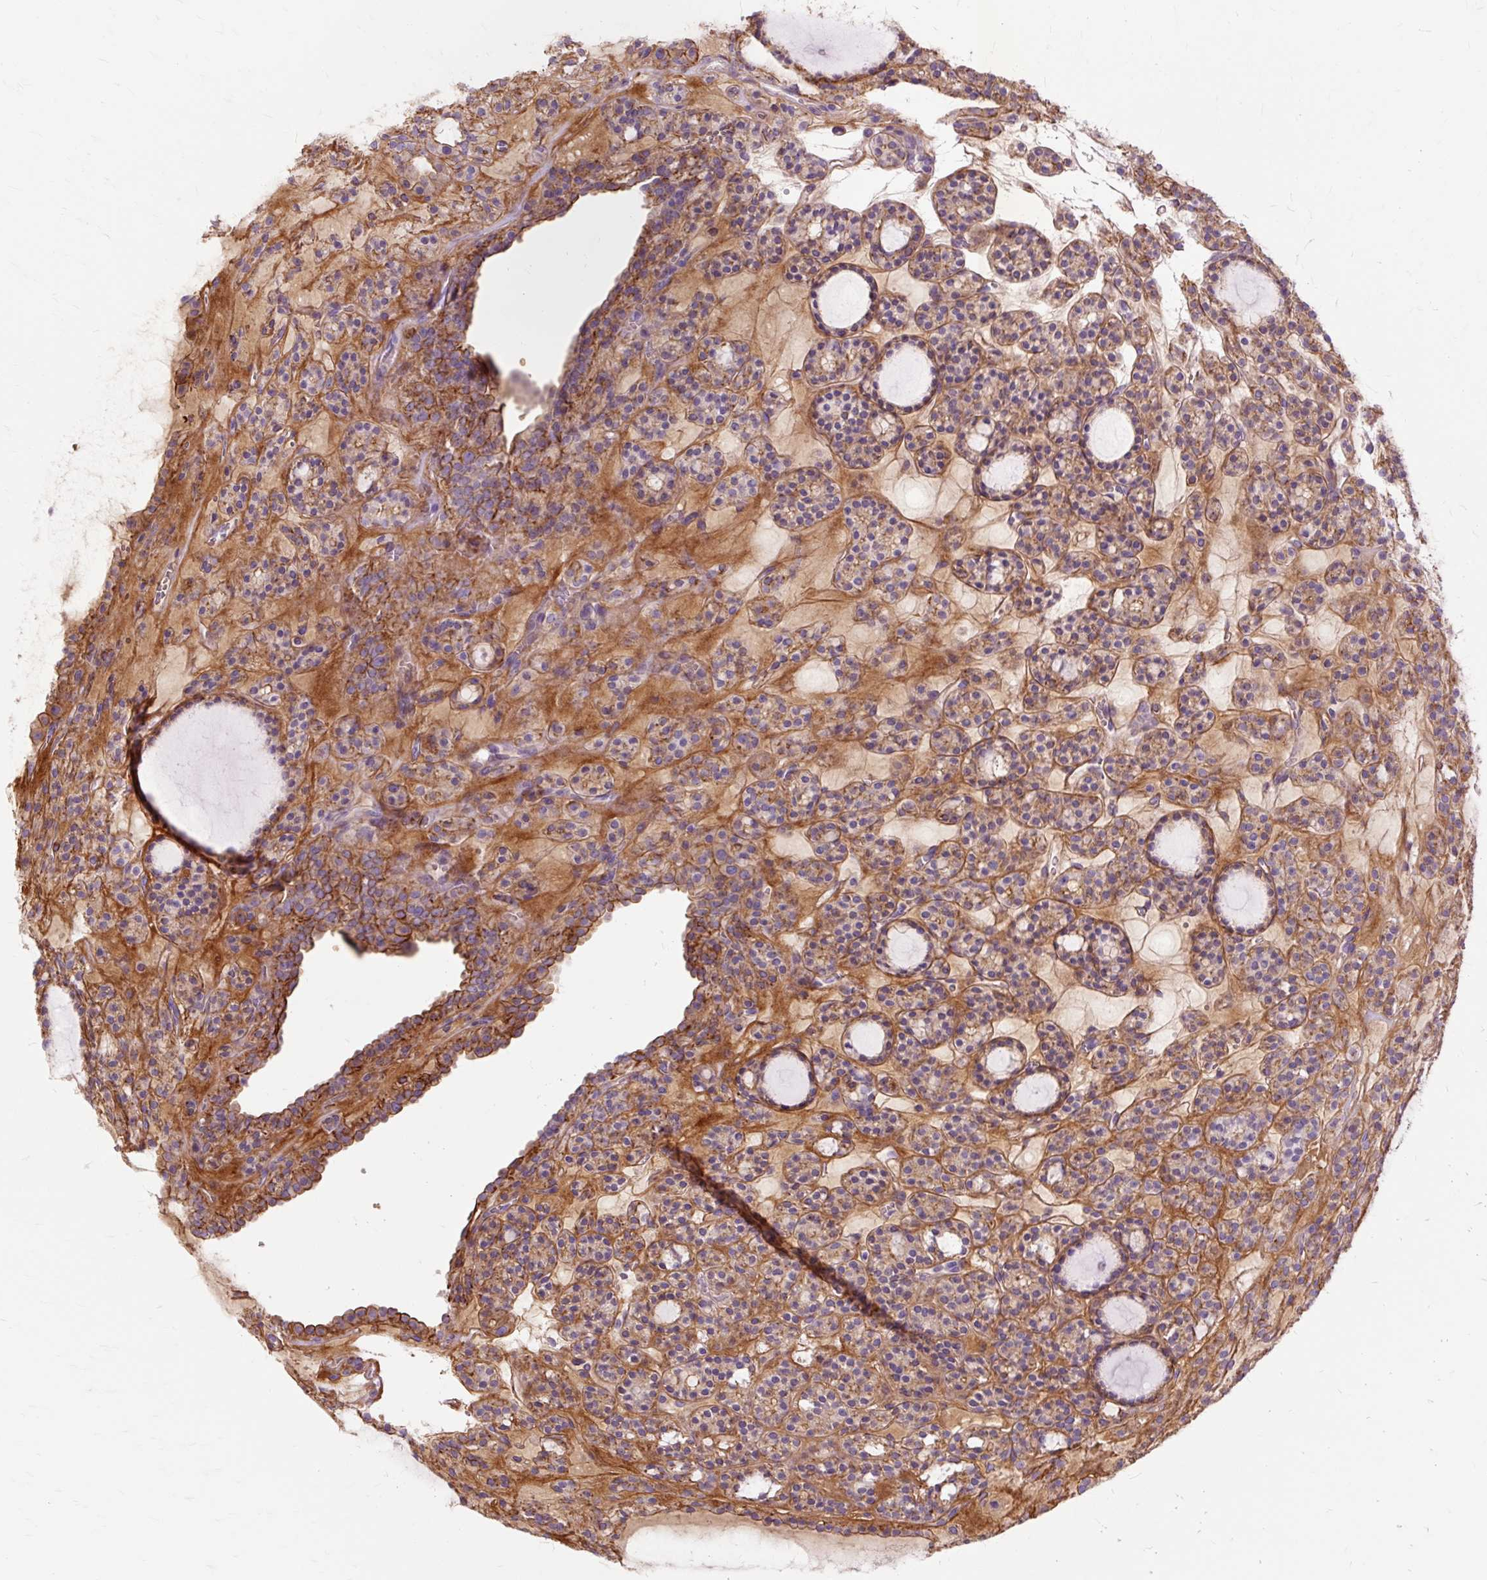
{"staining": {"intensity": "moderate", "quantity": "<25%", "location": "cytoplasmic/membranous"}, "tissue": "thyroid cancer", "cell_type": "Tumor cells", "image_type": "cancer", "snomed": [{"axis": "morphology", "description": "Follicular adenoma carcinoma, NOS"}, {"axis": "topography", "description": "Thyroid gland"}], "caption": "This histopathology image displays thyroid cancer stained with IHC to label a protein in brown. The cytoplasmic/membranous of tumor cells show moderate positivity for the protein. Nuclei are counter-stained blue.", "gene": "DCTN4", "patient": {"sex": "female", "age": 63}}